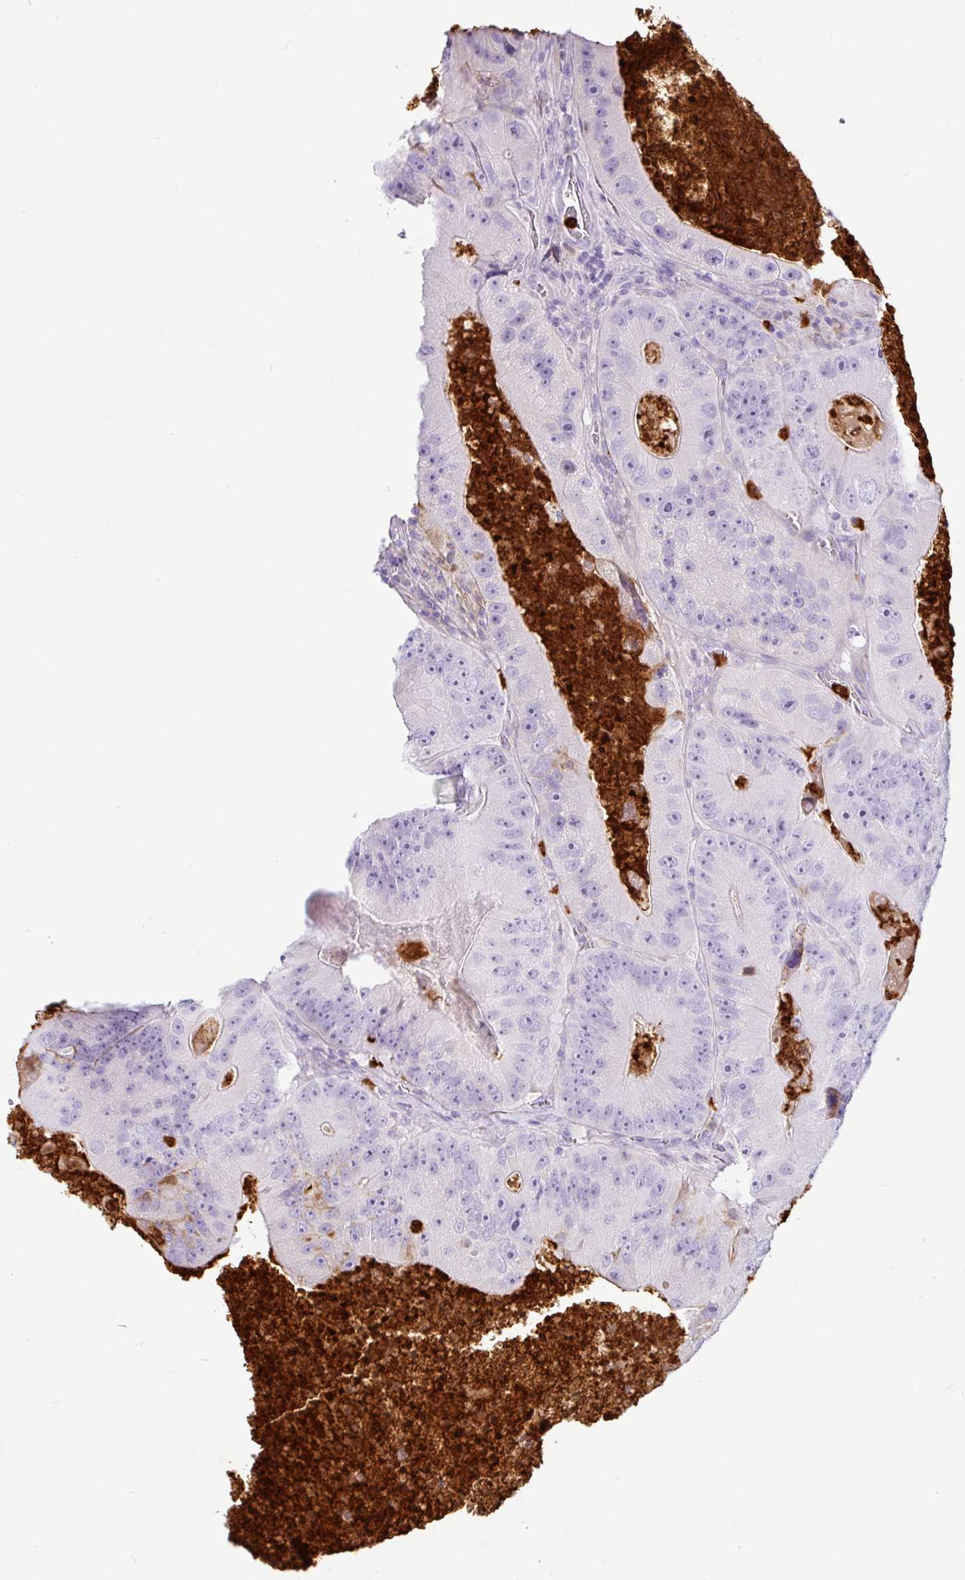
{"staining": {"intensity": "negative", "quantity": "none", "location": "none"}, "tissue": "colorectal cancer", "cell_type": "Tumor cells", "image_type": "cancer", "snomed": [{"axis": "morphology", "description": "Adenocarcinoma, NOS"}, {"axis": "topography", "description": "Colon"}], "caption": "Tumor cells show no significant staining in adenocarcinoma (colorectal). The staining is performed using DAB brown chromogen with nuclei counter-stained in using hematoxylin.", "gene": "SH2D3C", "patient": {"sex": "female", "age": 86}}